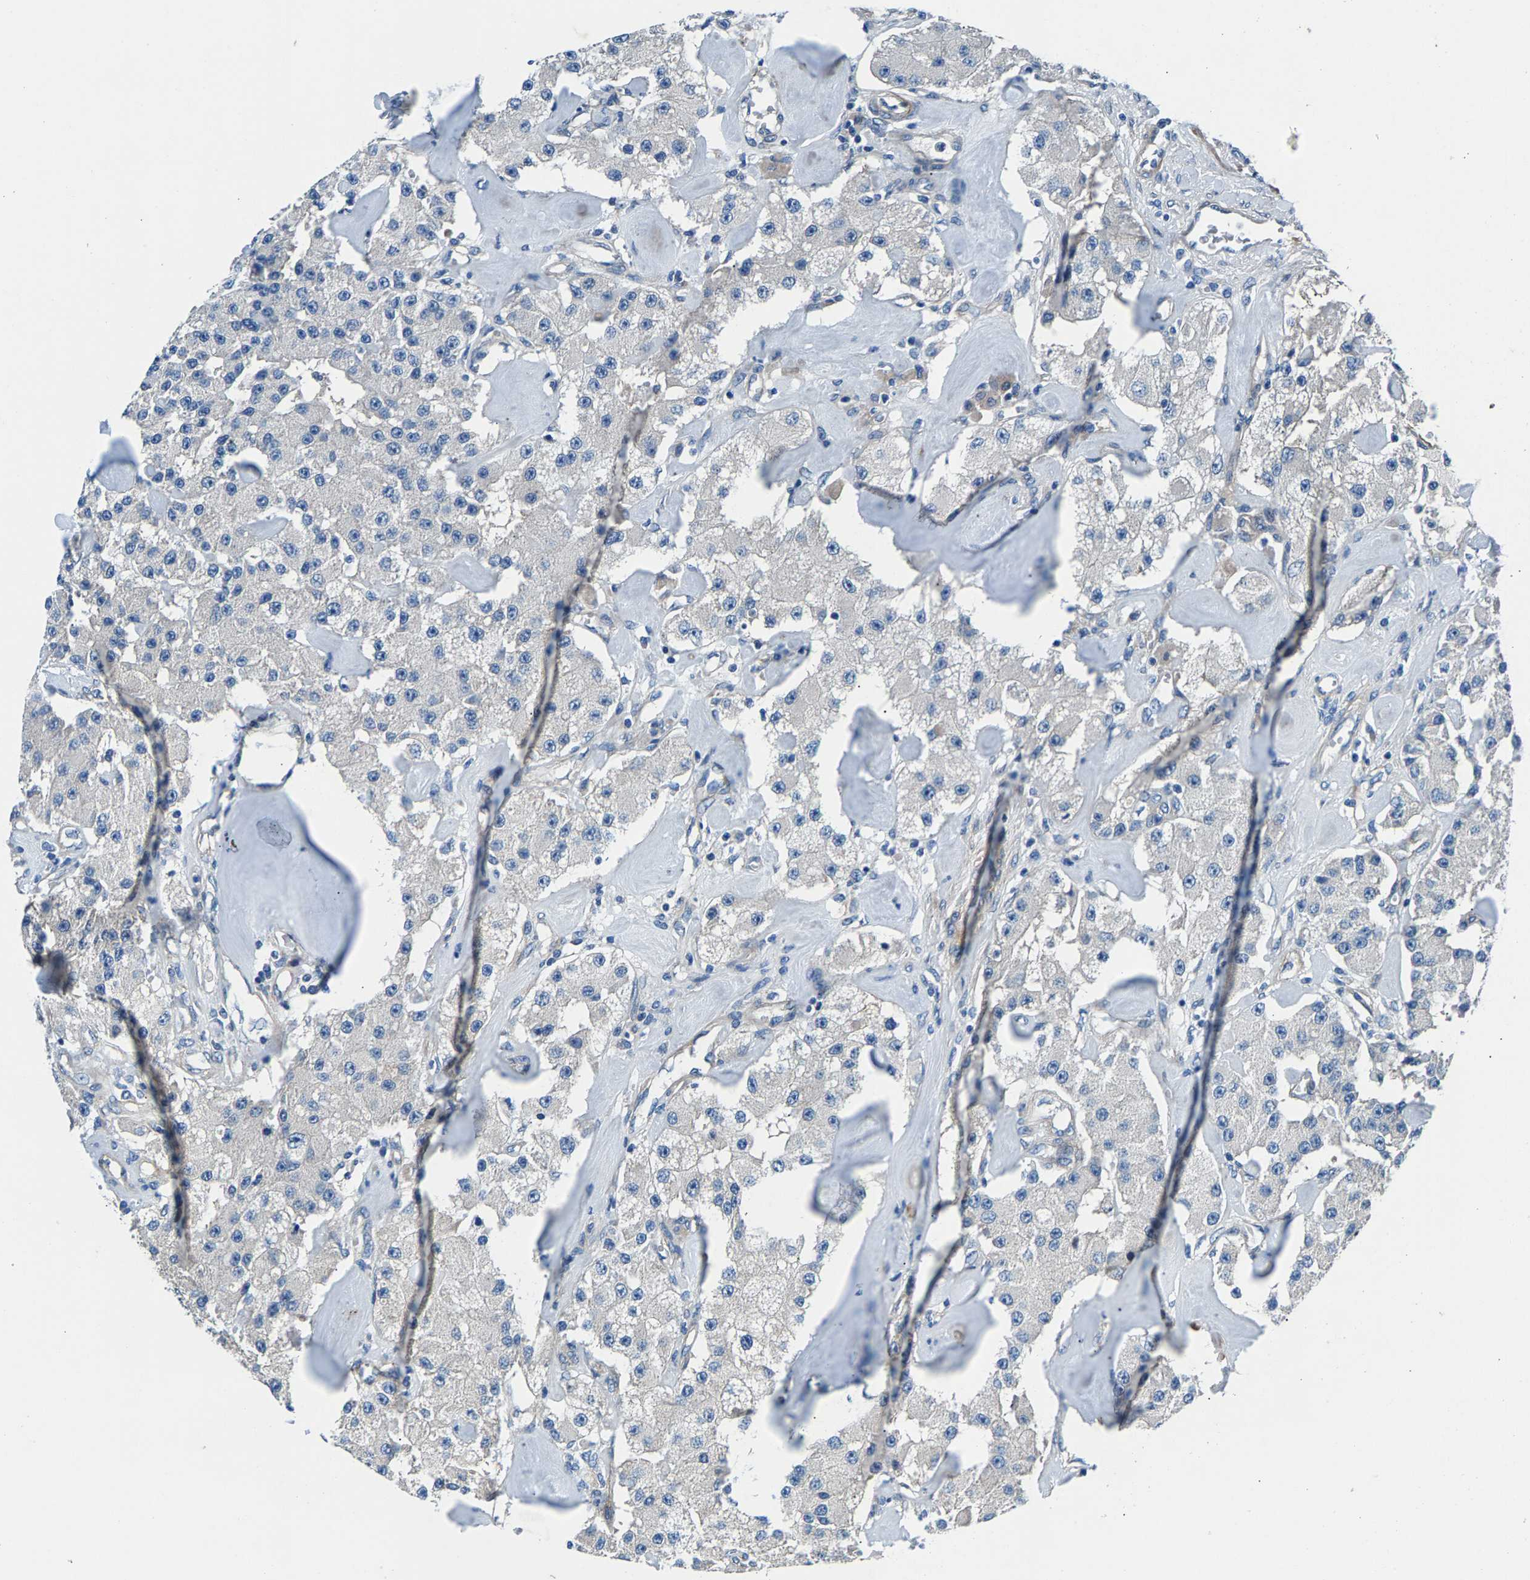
{"staining": {"intensity": "negative", "quantity": "none", "location": "none"}, "tissue": "carcinoid", "cell_type": "Tumor cells", "image_type": "cancer", "snomed": [{"axis": "morphology", "description": "Carcinoid, malignant, NOS"}, {"axis": "topography", "description": "Pancreas"}], "caption": "An IHC photomicrograph of carcinoid (malignant) is shown. There is no staining in tumor cells of carcinoid (malignant). (Stains: DAB IHC with hematoxylin counter stain, Microscopy: brightfield microscopy at high magnification).", "gene": "CDRT4", "patient": {"sex": "male", "age": 41}}